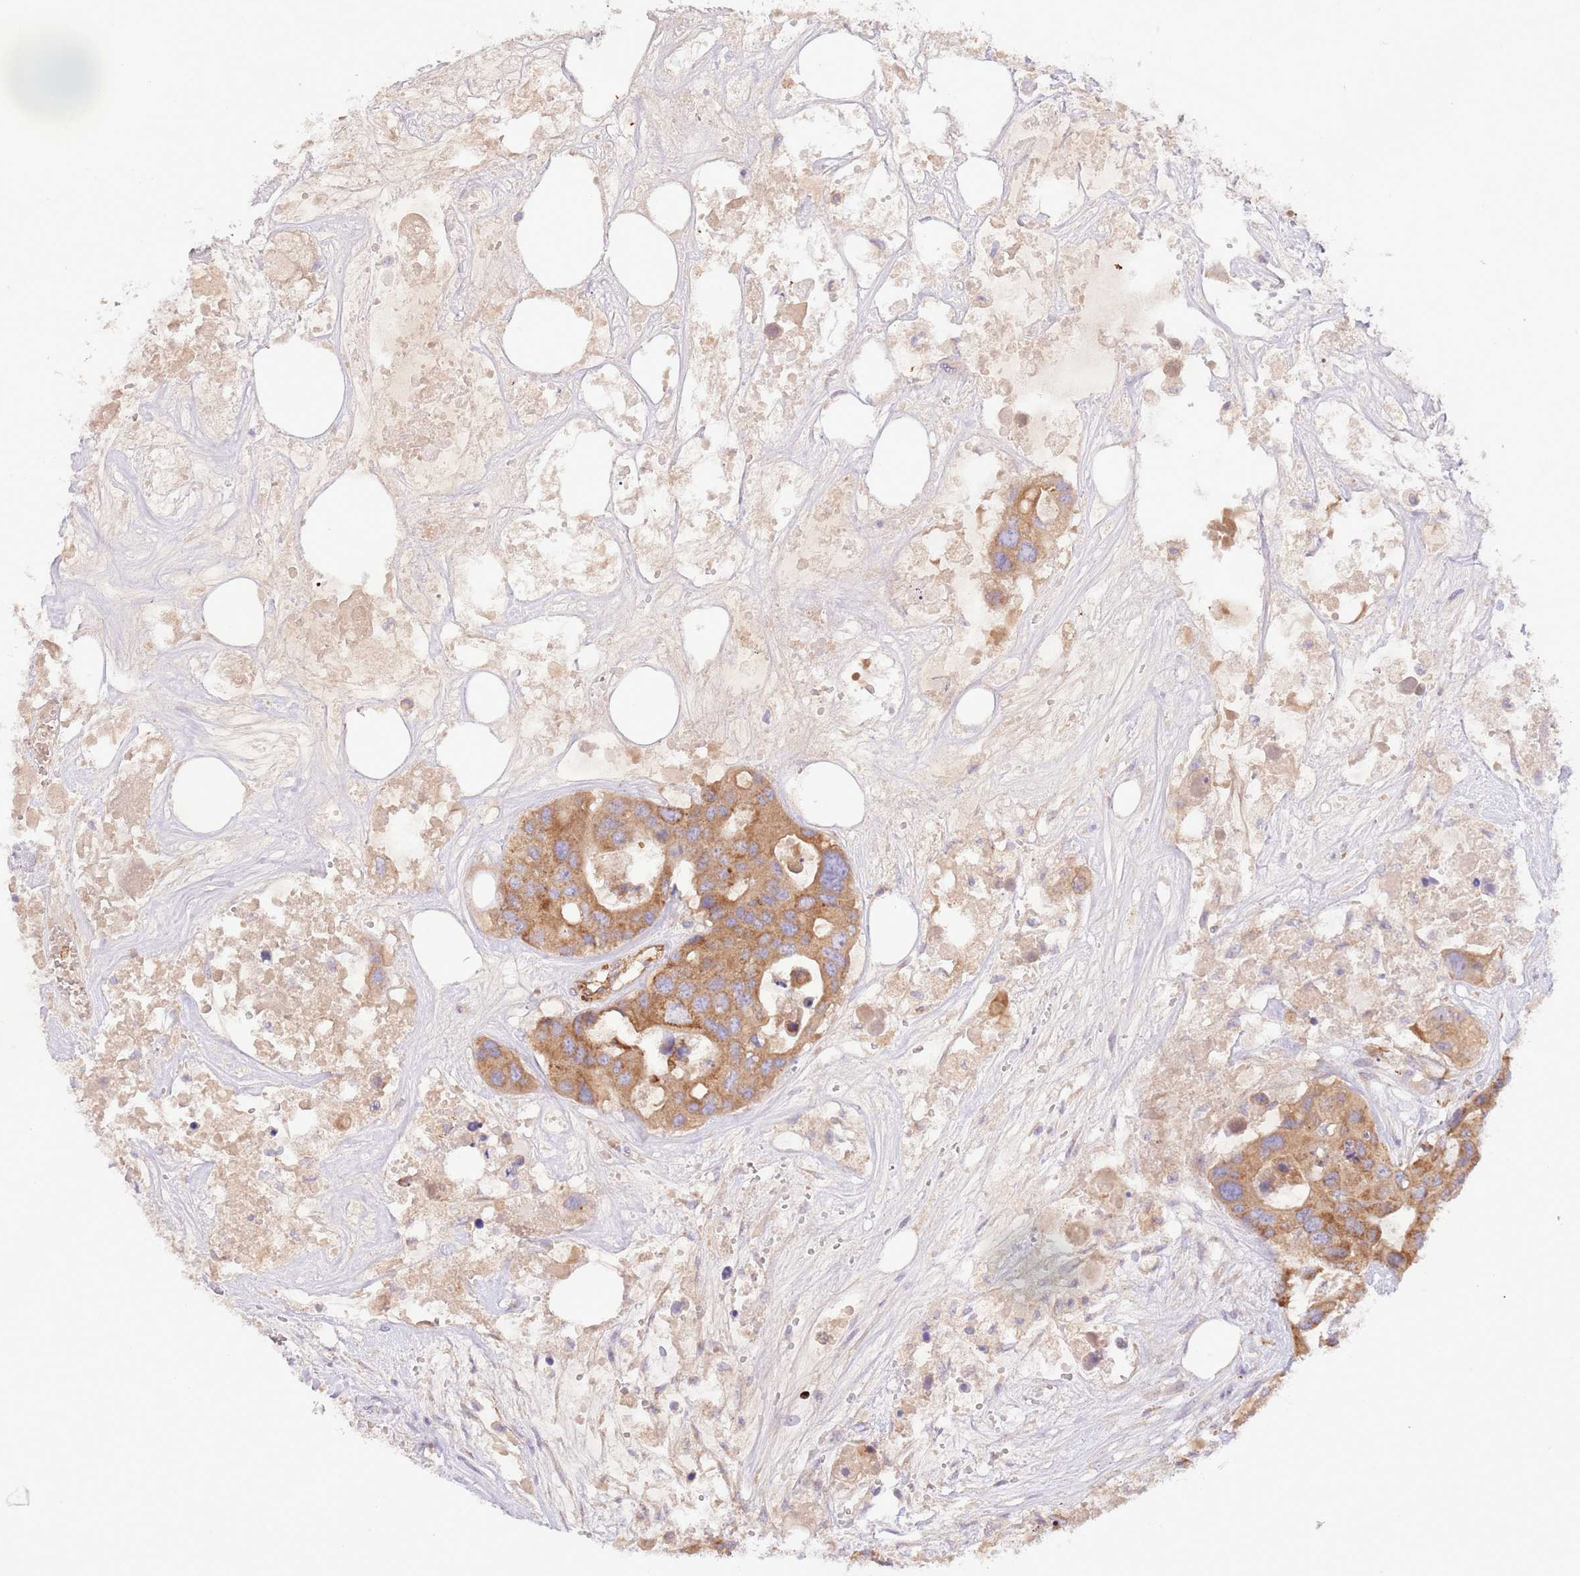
{"staining": {"intensity": "moderate", "quantity": ">75%", "location": "cytoplasmic/membranous"}, "tissue": "colorectal cancer", "cell_type": "Tumor cells", "image_type": "cancer", "snomed": [{"axis": "morphology", "description": "Adenocarcinoma, NOS"}, {"axis": "topography", "description": "Colon"}], "caption": "Moderate cytoplasmic/membranous positivity for a protein is present in about >75% of tumor cells of colorectal adenocarcinoma using IHC.", "gene": "DOCK6", "patient": {"sex": "male", "age": 77}}